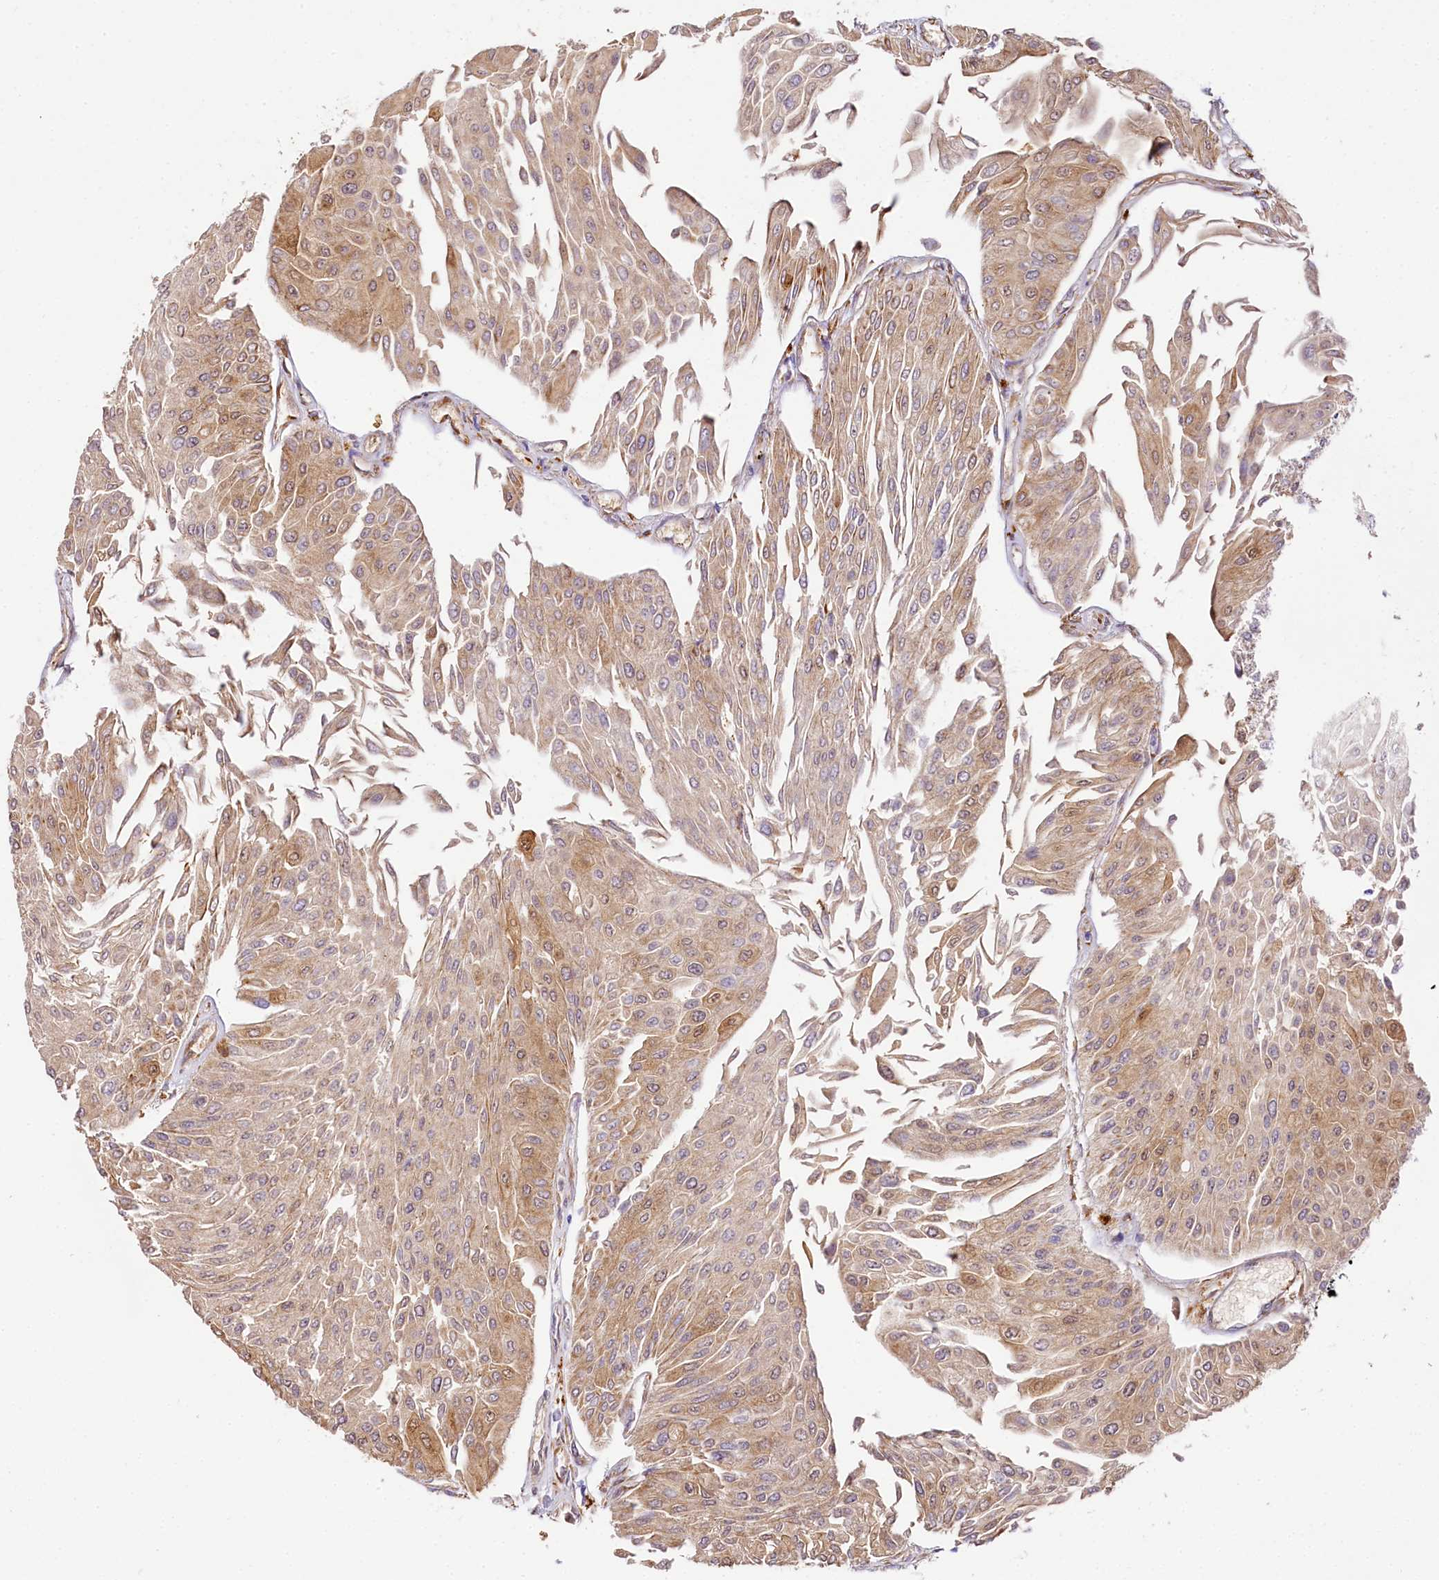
{"staining": {"intensity": "moderate", "quantity": ">75%", "location": "cytoplasmic/membranous"}, "tissue": "urothelial cancer", "cell_type": "Tumor cells", "image_type": "cancer", "snomed": [{"axis": "morphology", "description": "Urothelial carcinoma, Low grade"}, {"axis": "topography", "description": "Urinary bladder"}], "caption": "Protein expression analysis of human urothelial cancer reveals moderate cytoplasmic/membranous staining in about >75% of tumor cells.", "gene": "PPIP5K2", "patient": {"sex": "male", "age": 67}}